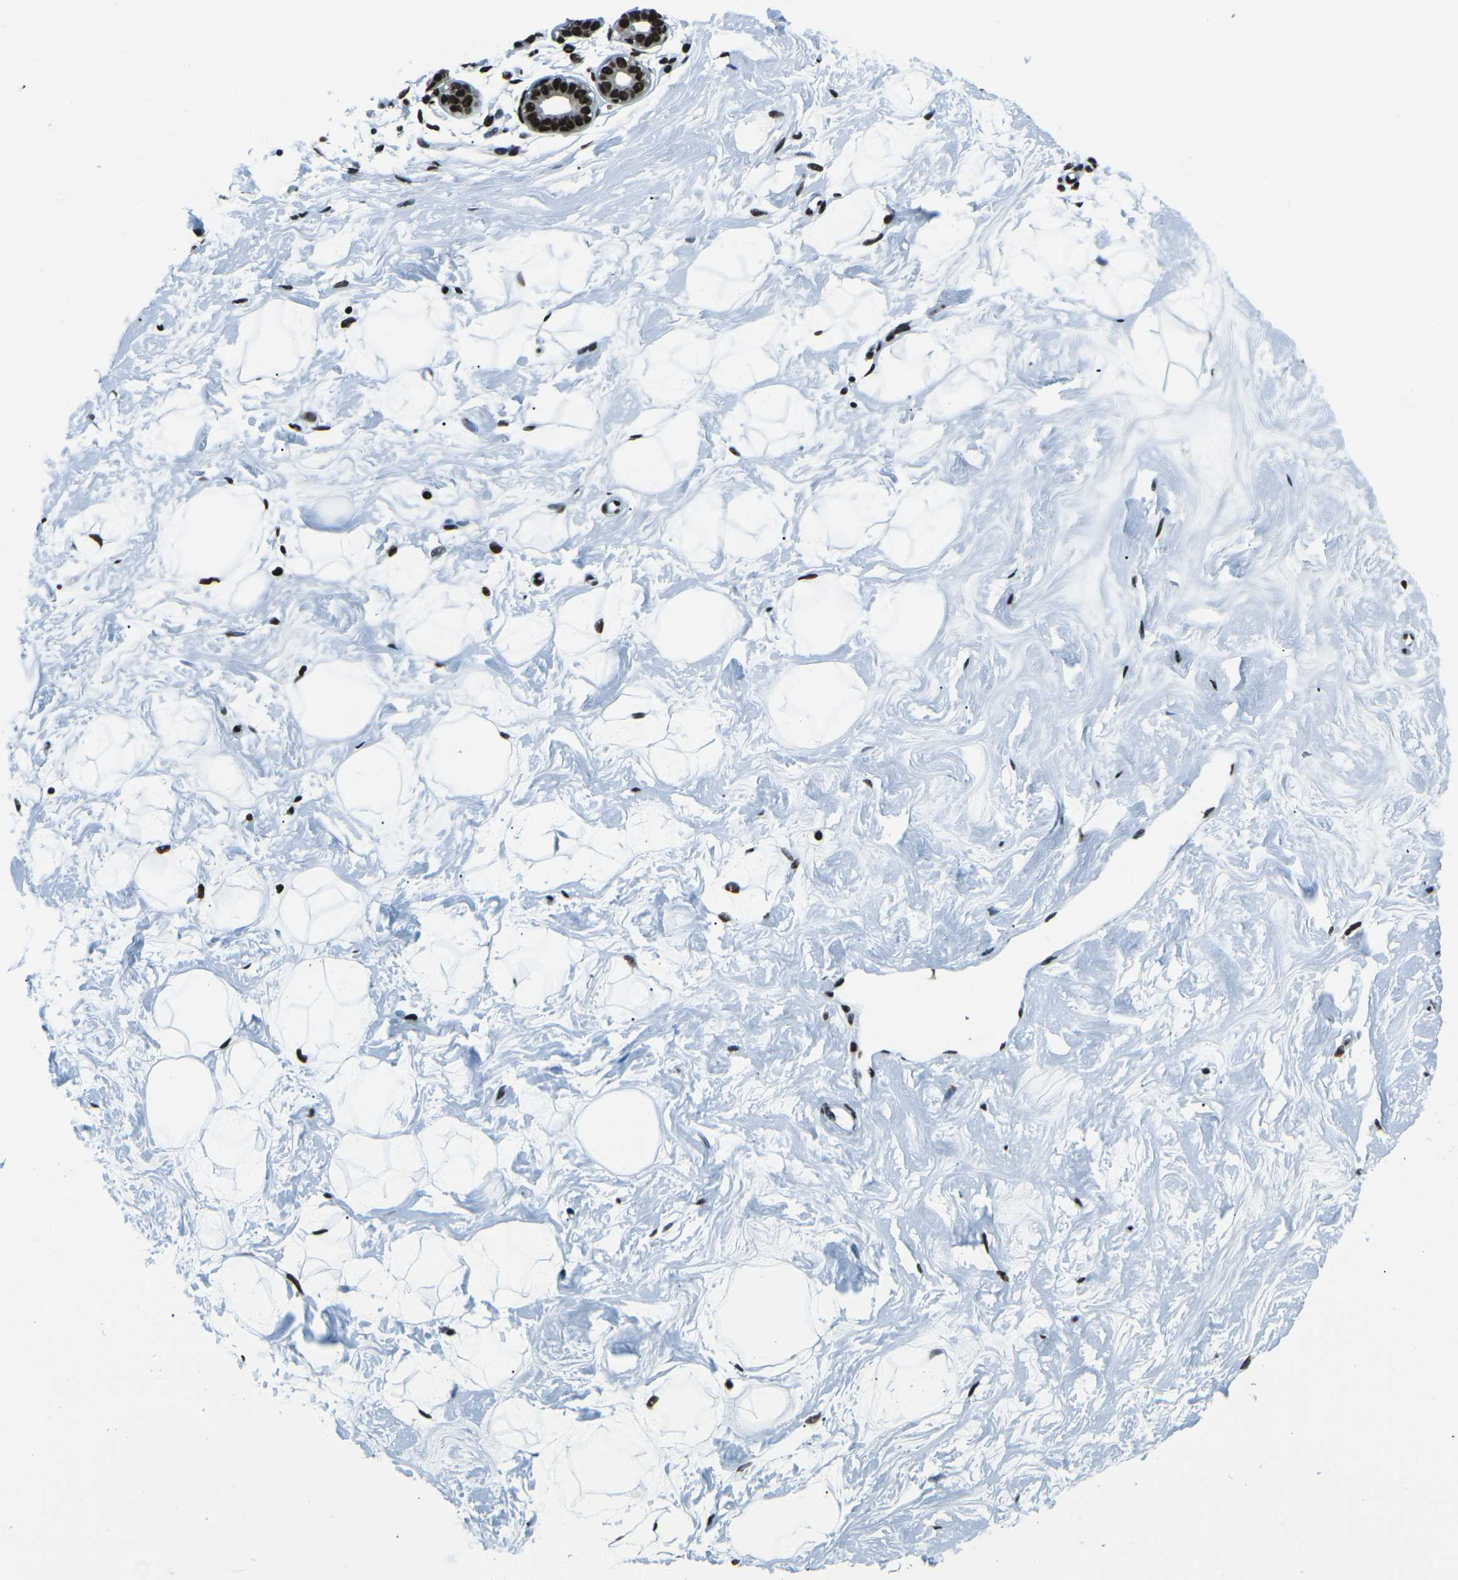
{"staining": {"intensity": "strong", "quantity": ">75%", "location": "nuclear"}, "tissue": "breast", "cell_type": "Adipocytes", "image_type": "normal", "snomed": [{"axis": "morphology", "description": "Normal tissue, NOS"}, {"axis": "topography", "description": "Breast"}], "caption": "Unremarkable breast exhibits strong nuclear expression in about >75% of adipocytes Ihc stains the protein of interest in brown and the nuclei are stained blue..", "gene": "HNRNPL", "patient": {"sex": "female", "age": 23}}